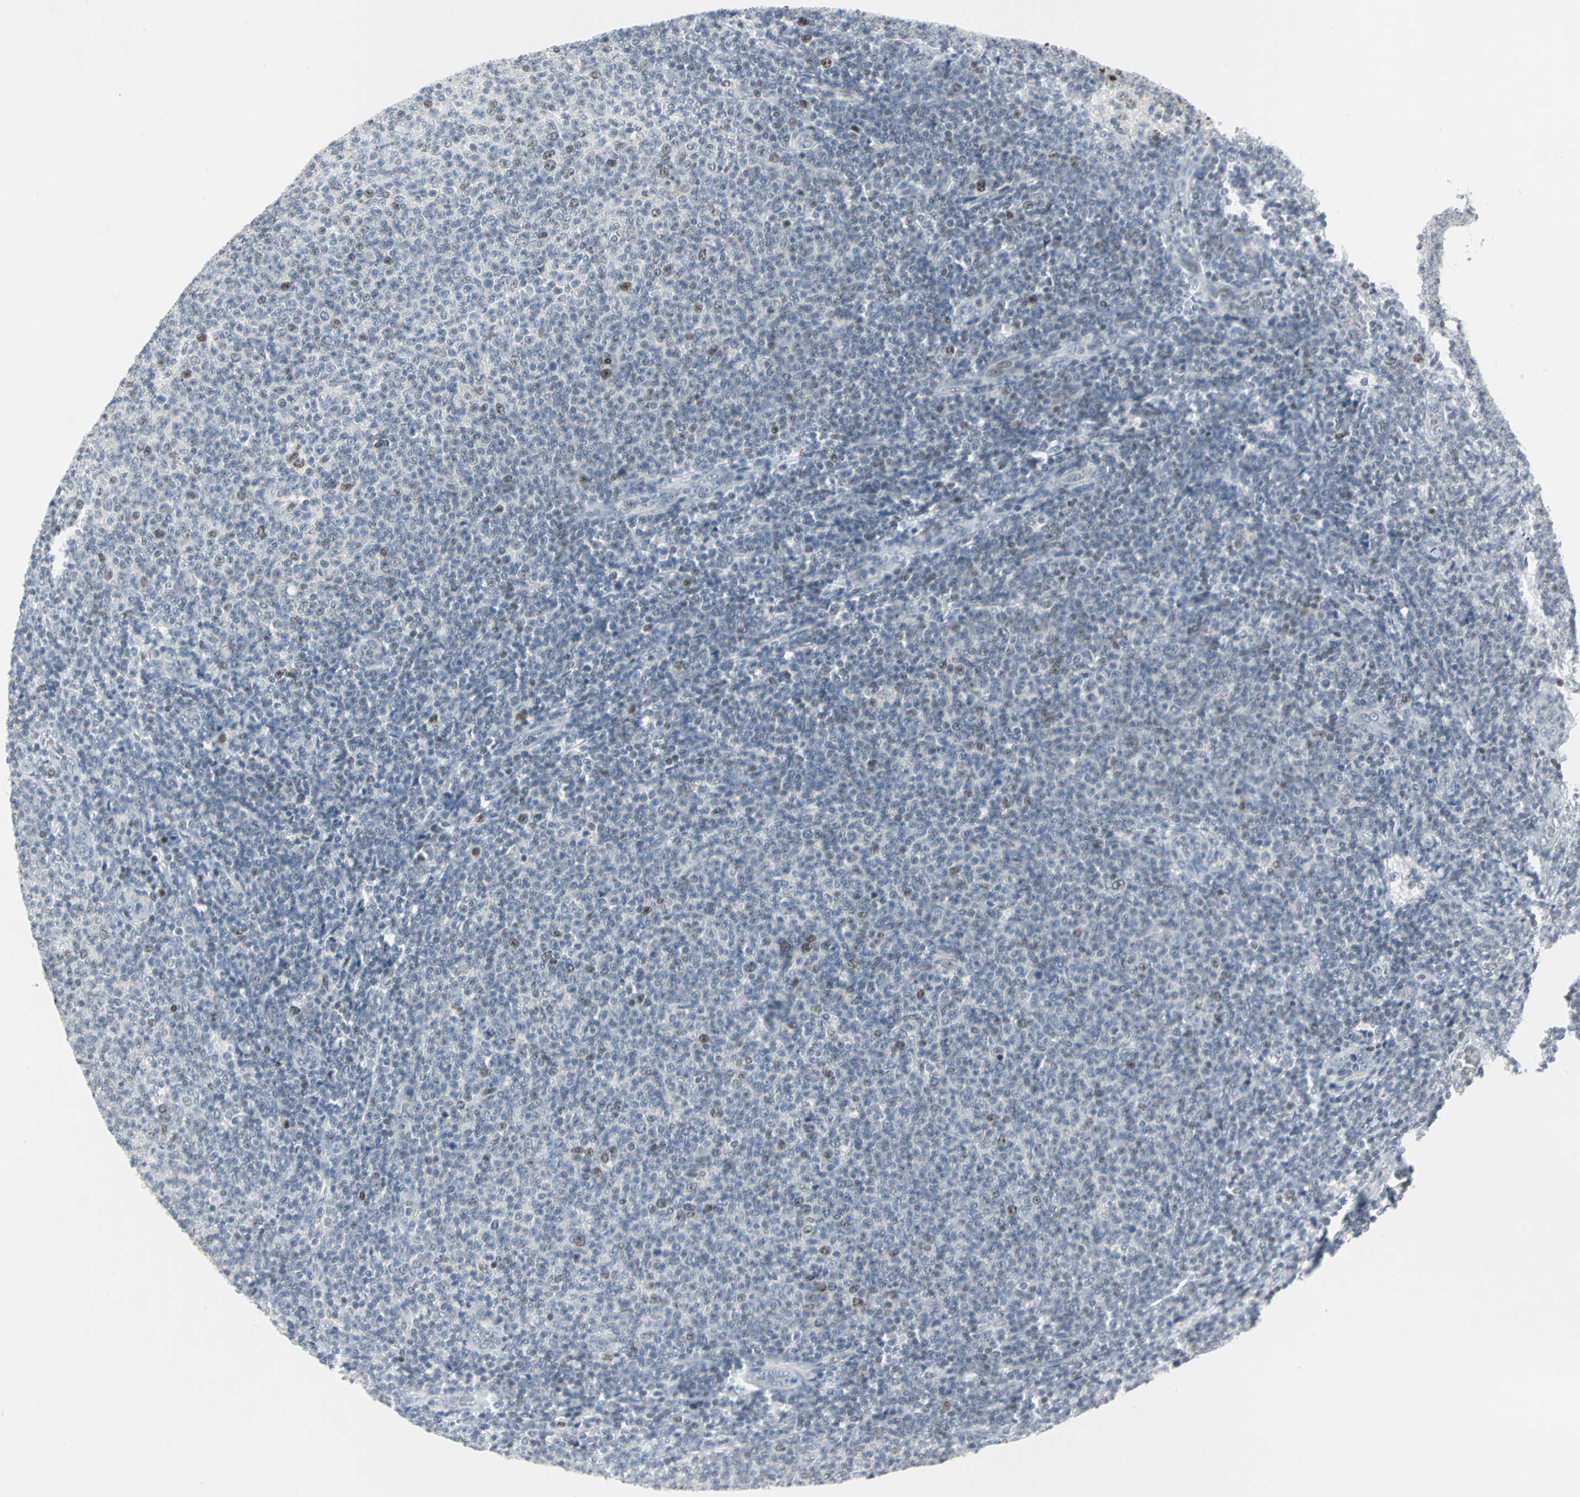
{"staining": {"intensity": "moderate", "quantity": "<25%", "location": "nuclear"}, "tissue": "lymphoma", "cell_type": "Tumor cells", "image_type": "cancer", "snomed": [{"axis": "morphology", "description": "Malignant lymphoma, non-Hodgkin's type, Low grade"}, {"axis": "topography", "description": "Lymph node"}], "caption": "A micrograph of human low-grade malignant lymphoma, non-Hodgkin's type stained for a protein exhibits moderate nuclear brown staining in tumor cells.", "gene": "RPA1", "patient": {"sex": "male", "age": 66}}